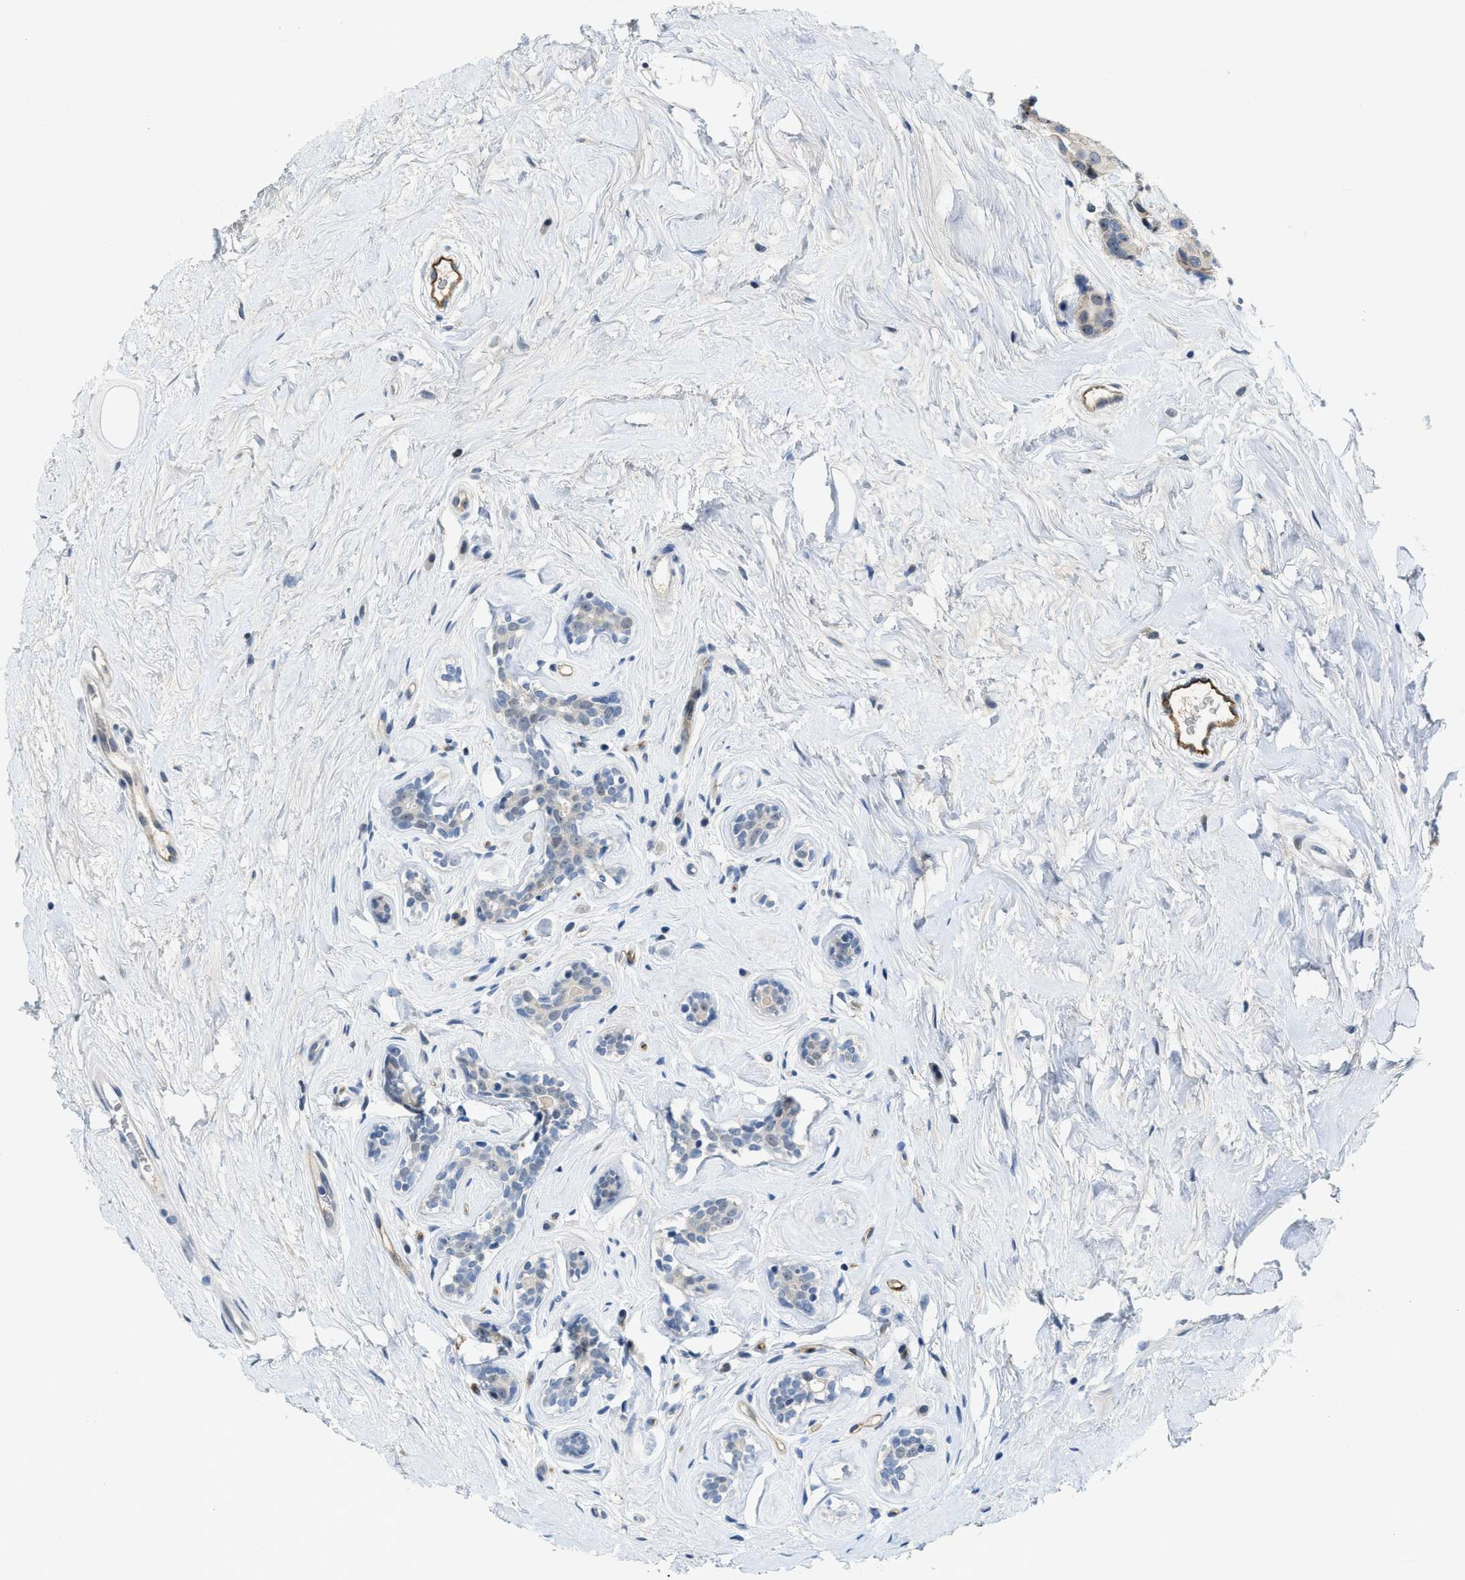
{"staining": {"intensity": "negative", "quantity": "none", "location": "none"}, "tissue": "breast cancer", "cell_type": "Tumor cells", "image_type": "cancer", "snomed": [{"axis": "morphology", "description": "Normal tissue, NOS"}, {"axis": "morphology", "description": "Duct carcinoma"}, {"axis": "topography", "description": "Breast"}], "caption": "DAB (3,3'-diaminobenzidine) immunohistochemical staining of human infiltrating ductal carcinoma (breast) reveals no significant positivity in tumor cells.", "gene": "SLCO2A1", "patient": {"sex": "female", "age": 39}}